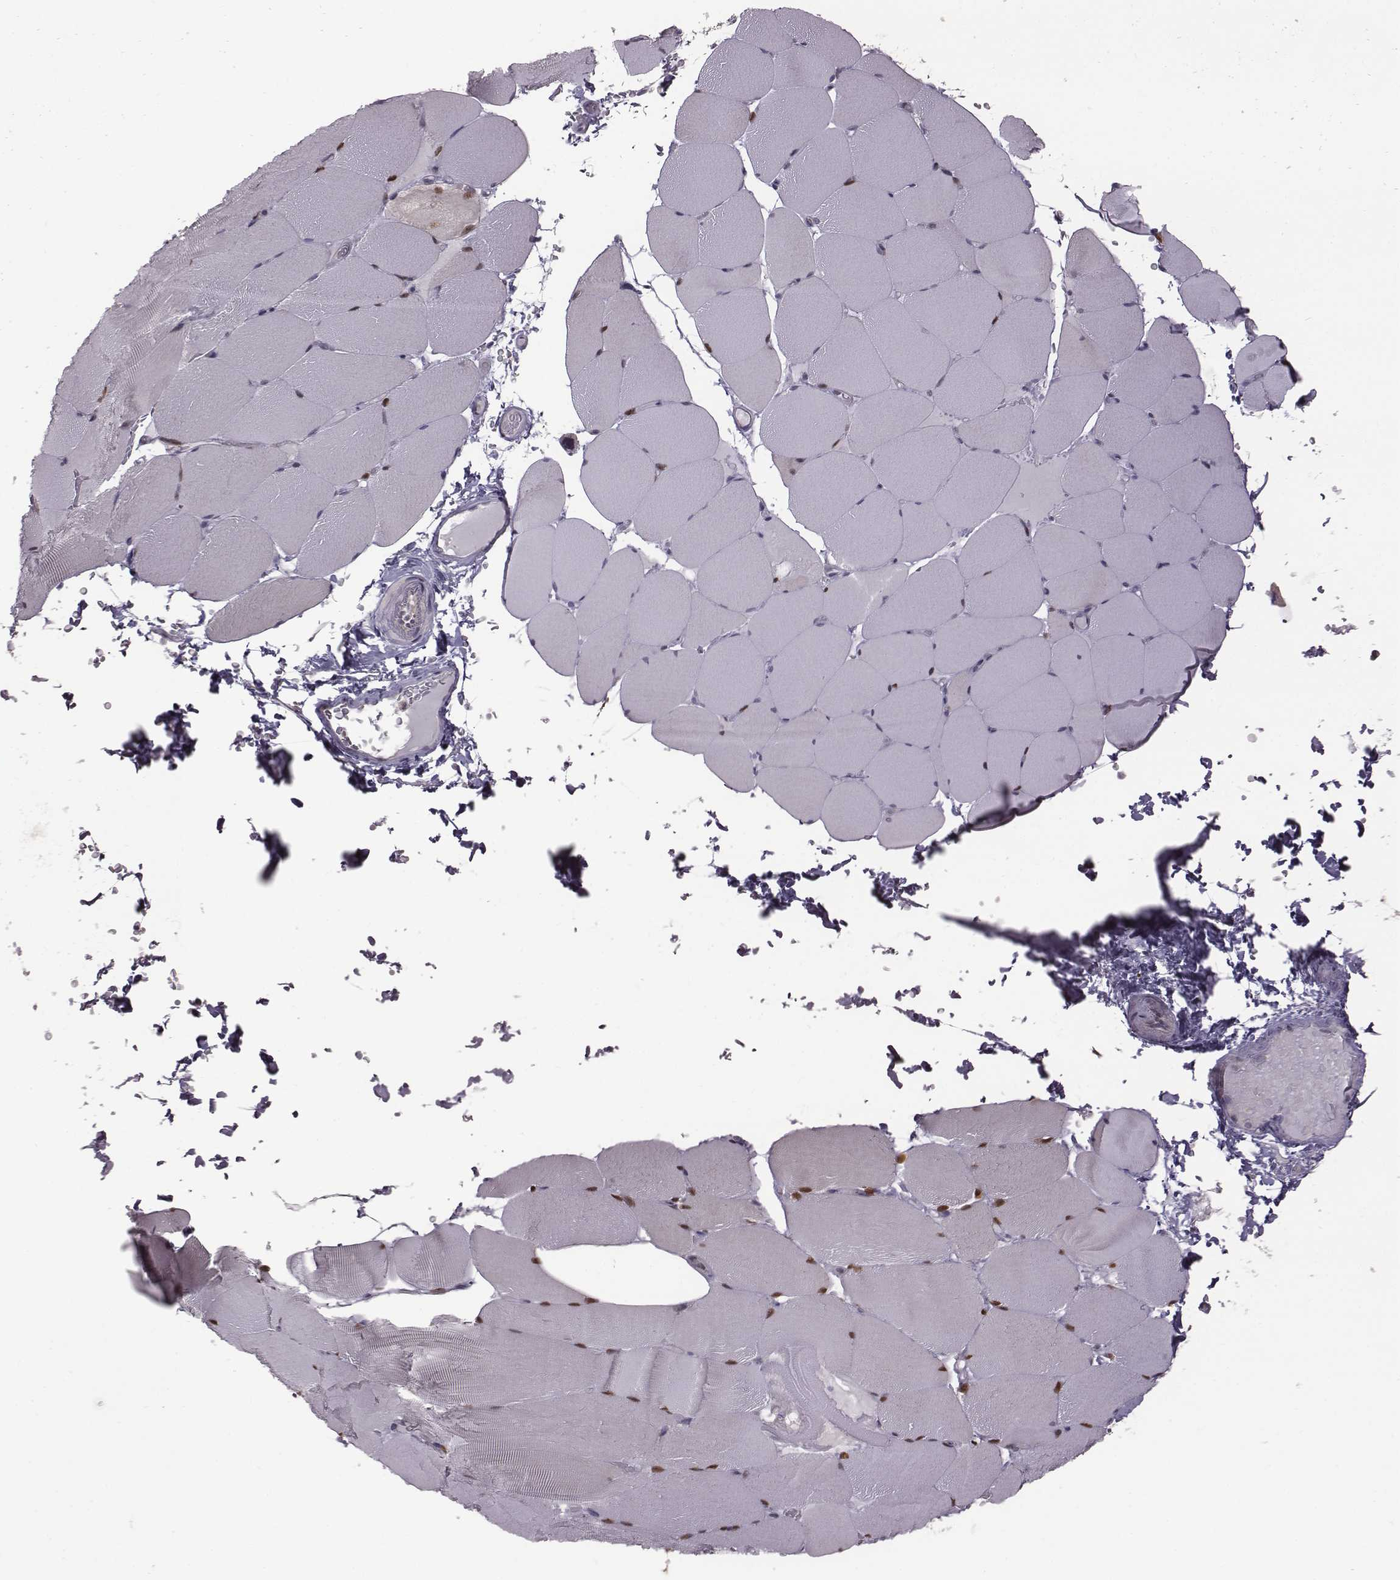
{"staining": {"intensity": "strong", "quantity": ">75%", "location": "nuclear"}, "tissue": "skeletal muscle", "cell_type": "Myocytes", "image_type": "normal", "snomed": [{"axis": "morphology", "description": "Normal tissue, NOS"}, {"axis": "topography", "description": "Skeletal muscle"}], "caption": "Immunohistochemical staining of benign human skeletal muscle exhibits high levels of strong nuclear expression in about >75% of myocytes.", "gene": "BICDL1", "patient": {"sex": "female", "age": 37}}